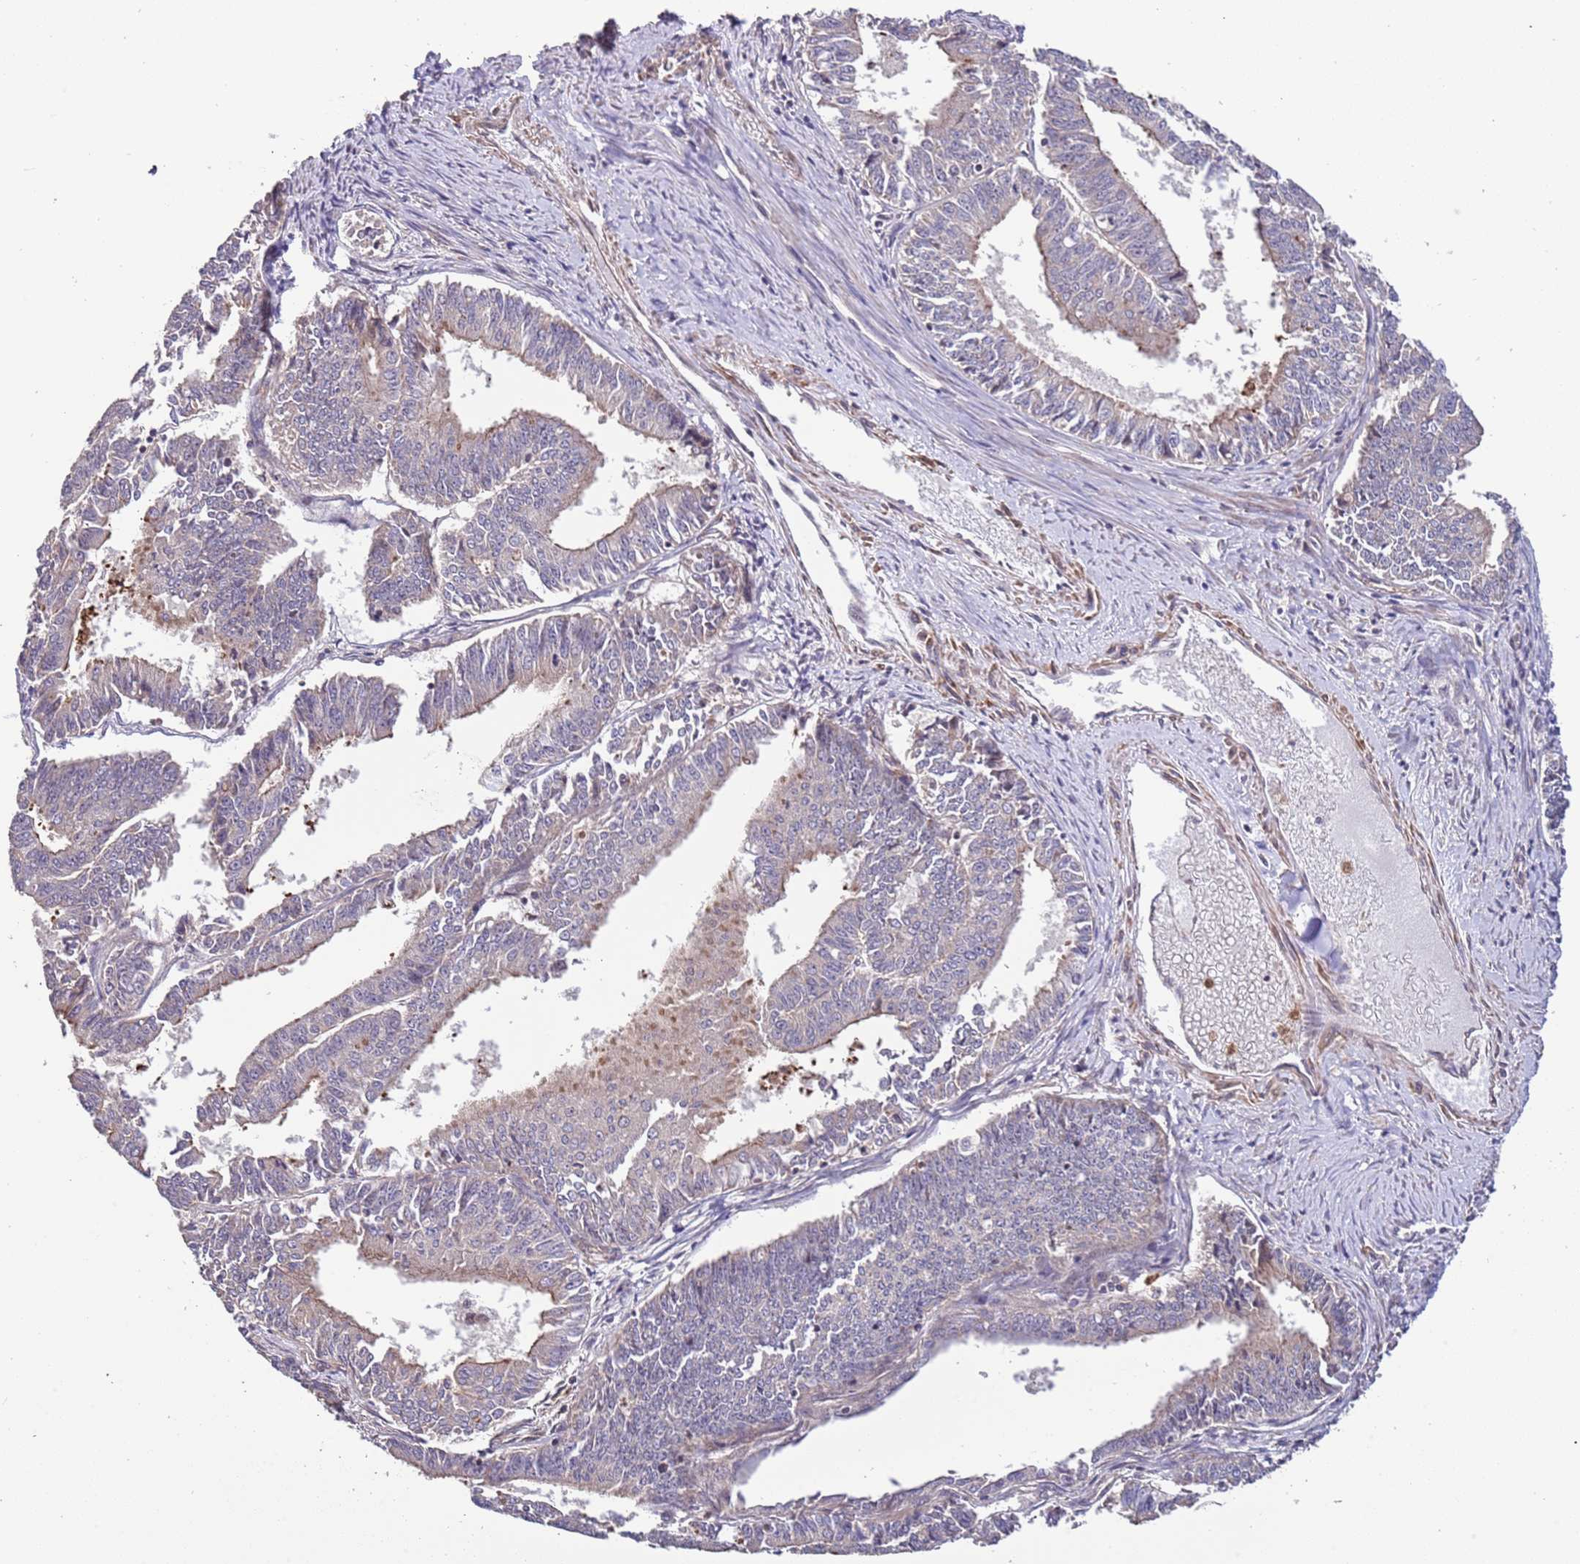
{"staining": {"intensity": "moderate", "quantity": "<25%", "location": "cytoplasmic/membranous"}, "tissue": "endometrial cancer", "cell_type": "Tumor cells", "image_type": "cancer", "snomed": [{"axis": "morphology", "description": "Adenocarcinoma, NOS"}, {"axis": "topography", "description": "Endometrium"}], "caption": "Immunohistochemistry staining of adenocarcinoma (endometrial), which displays low levels of moderate cytoplasmic/membranous staining in approximately <25% of tumor cells indicating moderate cytoplasmic/membranous protein expression. The staining was performed using DAB (3,3'-diaminobenzidine) (brown) for protein detection and nuclei were counterstained in hematoxylin (blue).", "gene": "LAMB4", "patient": {"sex": "female", "age": 73}}